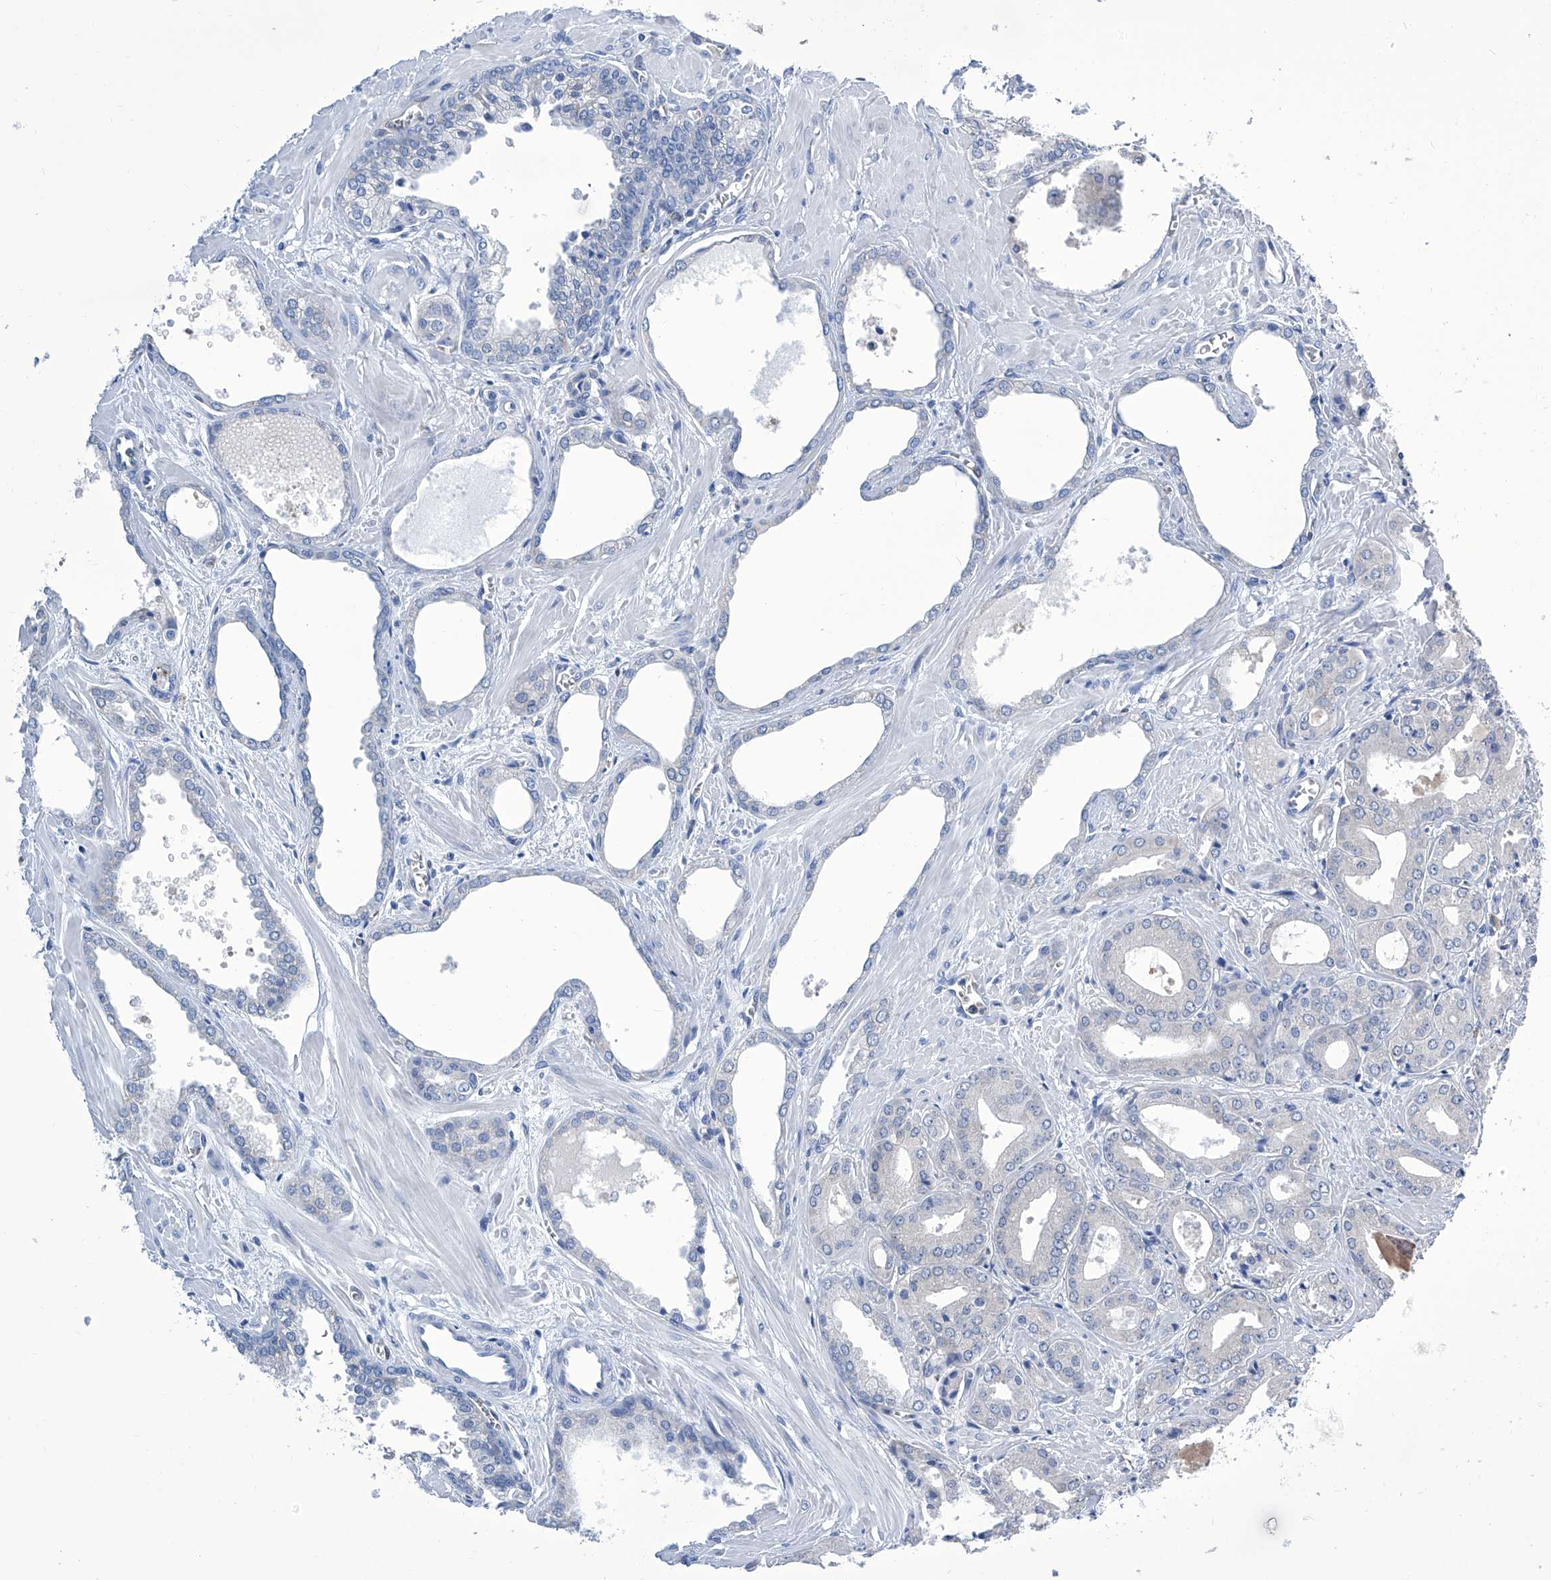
{"staining": {"intensity": "negative", "quantity": "none", "location": "none"}, "tissue": "prostate cancer", "cell_type": "Tumor cells", "image_type": "cancer", "snomed": [{"axis": "morphology", "description": "Adenocarcinoma, Low grade"}, {"axis": "topography", "description": "Prostate"}], "caption": "Human prostate cancer (low-grade adenocarcinoma) stained for a protein using immunohistochemistry shows no staining in tumor cells.", "gene": "IMPA2", "patient": {"sex": "male", "age": 67}}